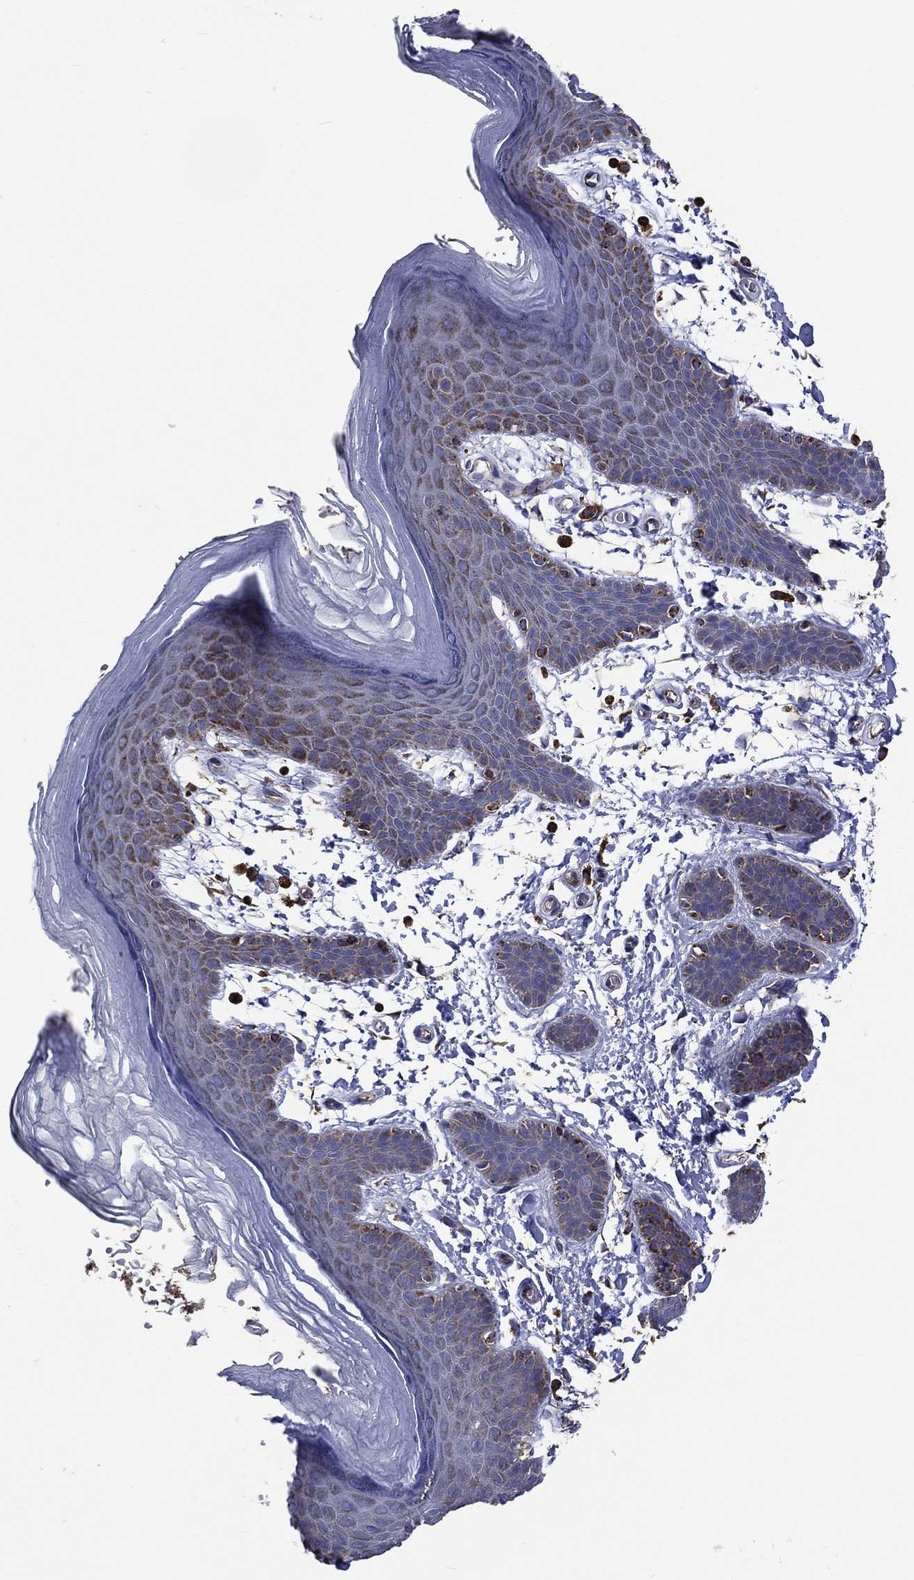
{"staining": {"intensity": "strong", "quantity": "25%-75%", "location": "cytoplasmic/membranous"}, "tissue": "skin", "cell_type": "Epidermal cells", "image_type": "normal", "snomed": [{"axis": "morphology", "description": "Normal tissue, NOS"}, {"axis": "topography", "description": "Anal"}], "caption": "This is a histology image of immunohistochemistry staining of benign skin, which shows strong positivity in the cytoplasmic/membranous of epidermal cells.", "gene": "ANKRD37", "patient": {"sex": "male", "age": 53}}